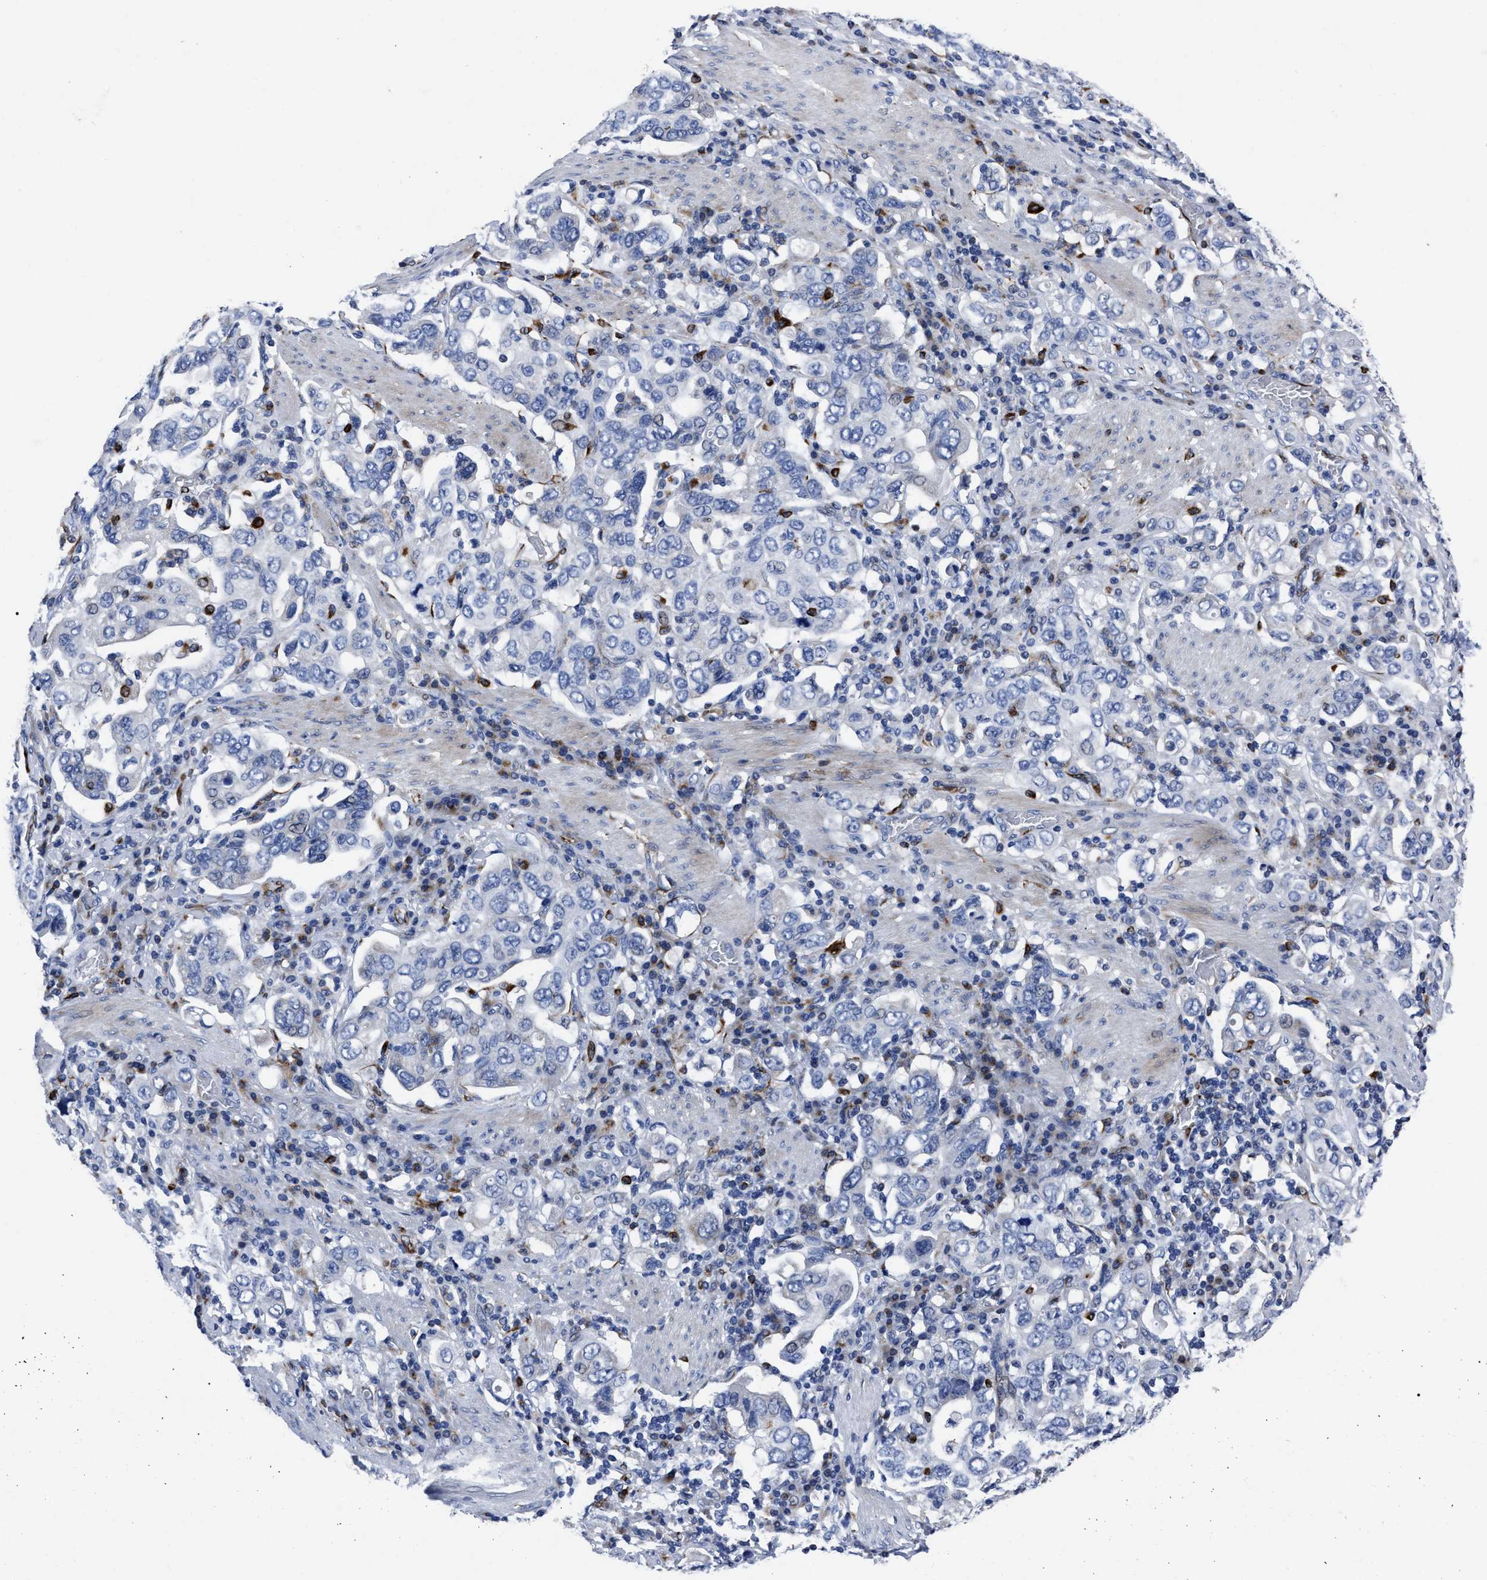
{"staining": {"intensity": "negative", "quantity": "none", "location": "none"}, "tissue": "stomach cancer", "cell_type": "Tumor cells", "image_type": "cancer", "snomed": [{"axis": "morphology", "description": "Adenocarcinoma, NOS"}, {"axis": "topography", "description": "Stomach, upper"}], "caption": "DAB (3,3'-diaminobenzidine) immunohistochemical staining of stomach adenocarcinoma exhibits no significant expression in tumor cells.", "gene": "OR10G3", "patient": {"sex": "male", "age": 62}}